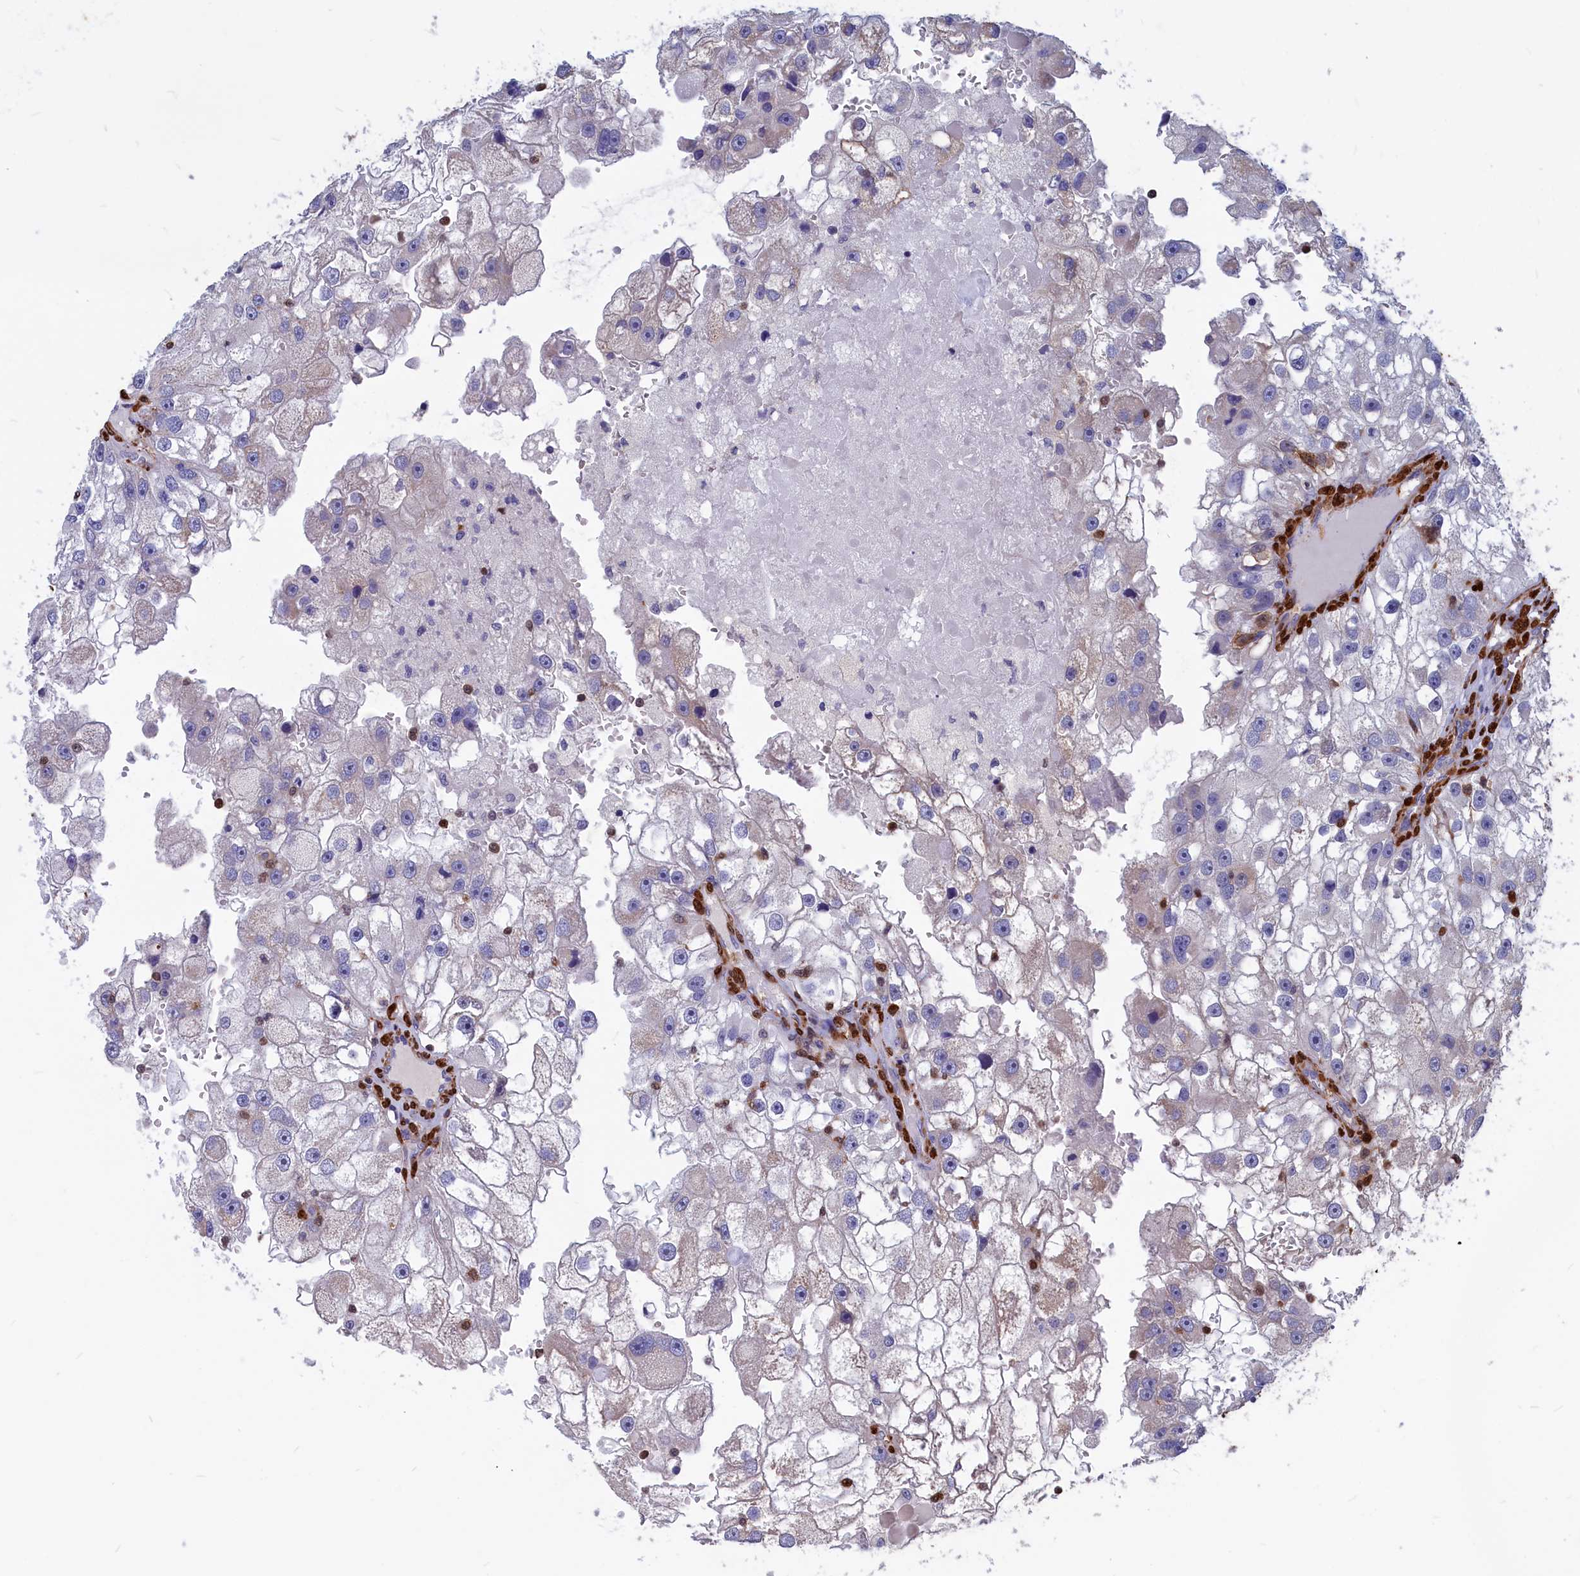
{"staining": {"intensity": "negative", "quantity": "none", "location": "none"}, "tissue": "renal cancer", "cell_type": "Tumor cells", "image_type": "cancer", "snomed": [{"axis": "morphology", "description": "Adenocarcinoma, NOS"}, {"axis": "topography", "description": "Kidney"}], "caption": "Renal adenocarcinoma was stained to show a protein in brown. There is no significant positivity in tumor cells.", "gene": "CRIP1", "patient": {"sex": "male", "age": 63}}